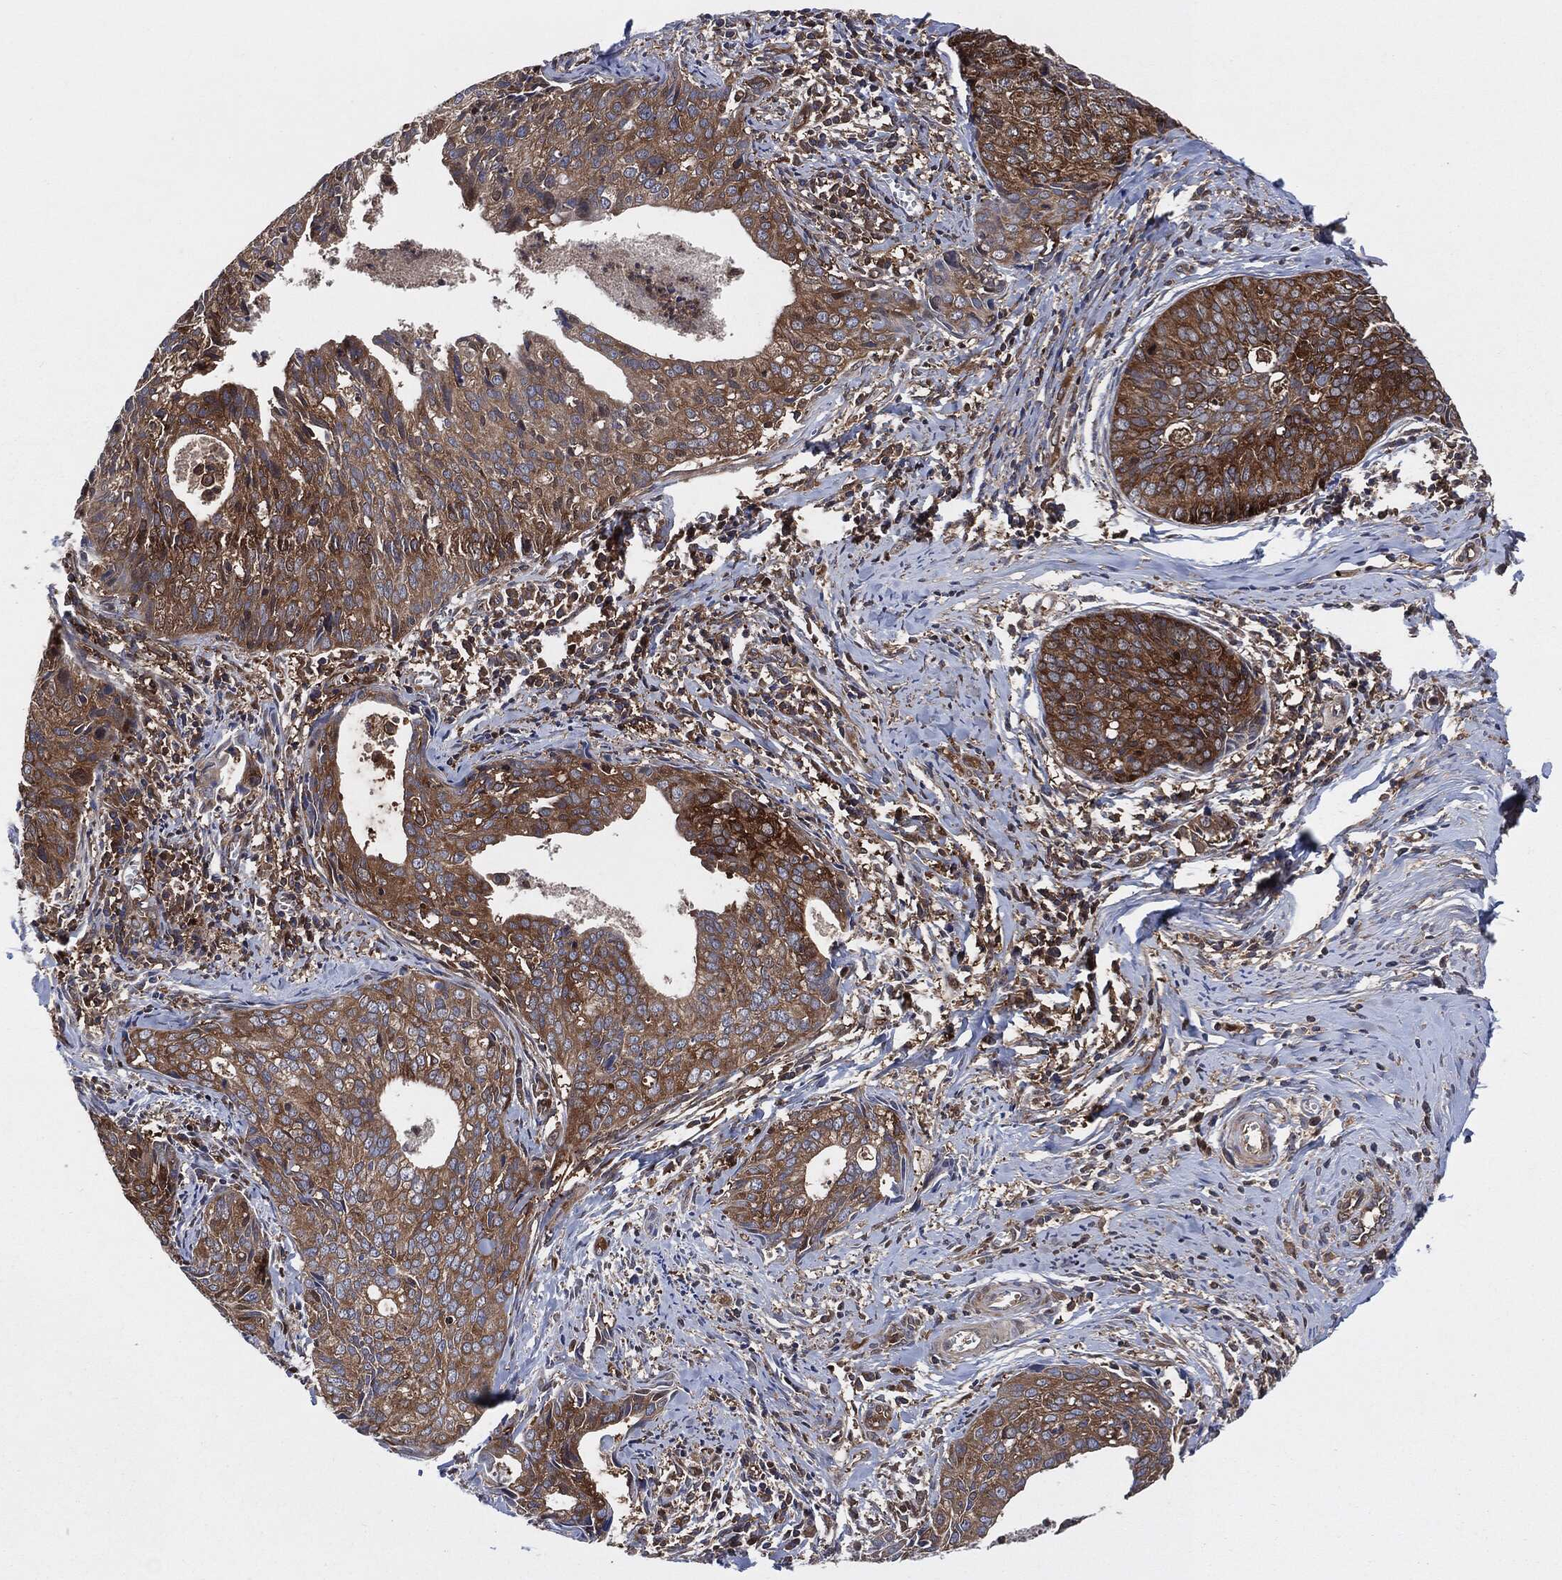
{"staining": {"intensity": "strong", "quantity": ">75%", "location": "cytoplasmic/membranous"}, "tissue": "cervical cancer", "cell_type": "Tumor cells", "image_type": "cancer", "snomed": [{"axis": "morphology", "description": "Squamous cell carcinoma, NOS"}, {"axis": "topography", "description": "Cervix"}], "caption": "Human squamous cell carcinoma (cervical) stained with a brown dye shows strong cytoplasmic/membranous positive expression in approximately >75% of tumor cells.", "gene": "XPNPEP1", "patient": {"sex": "female", "age": 29}}